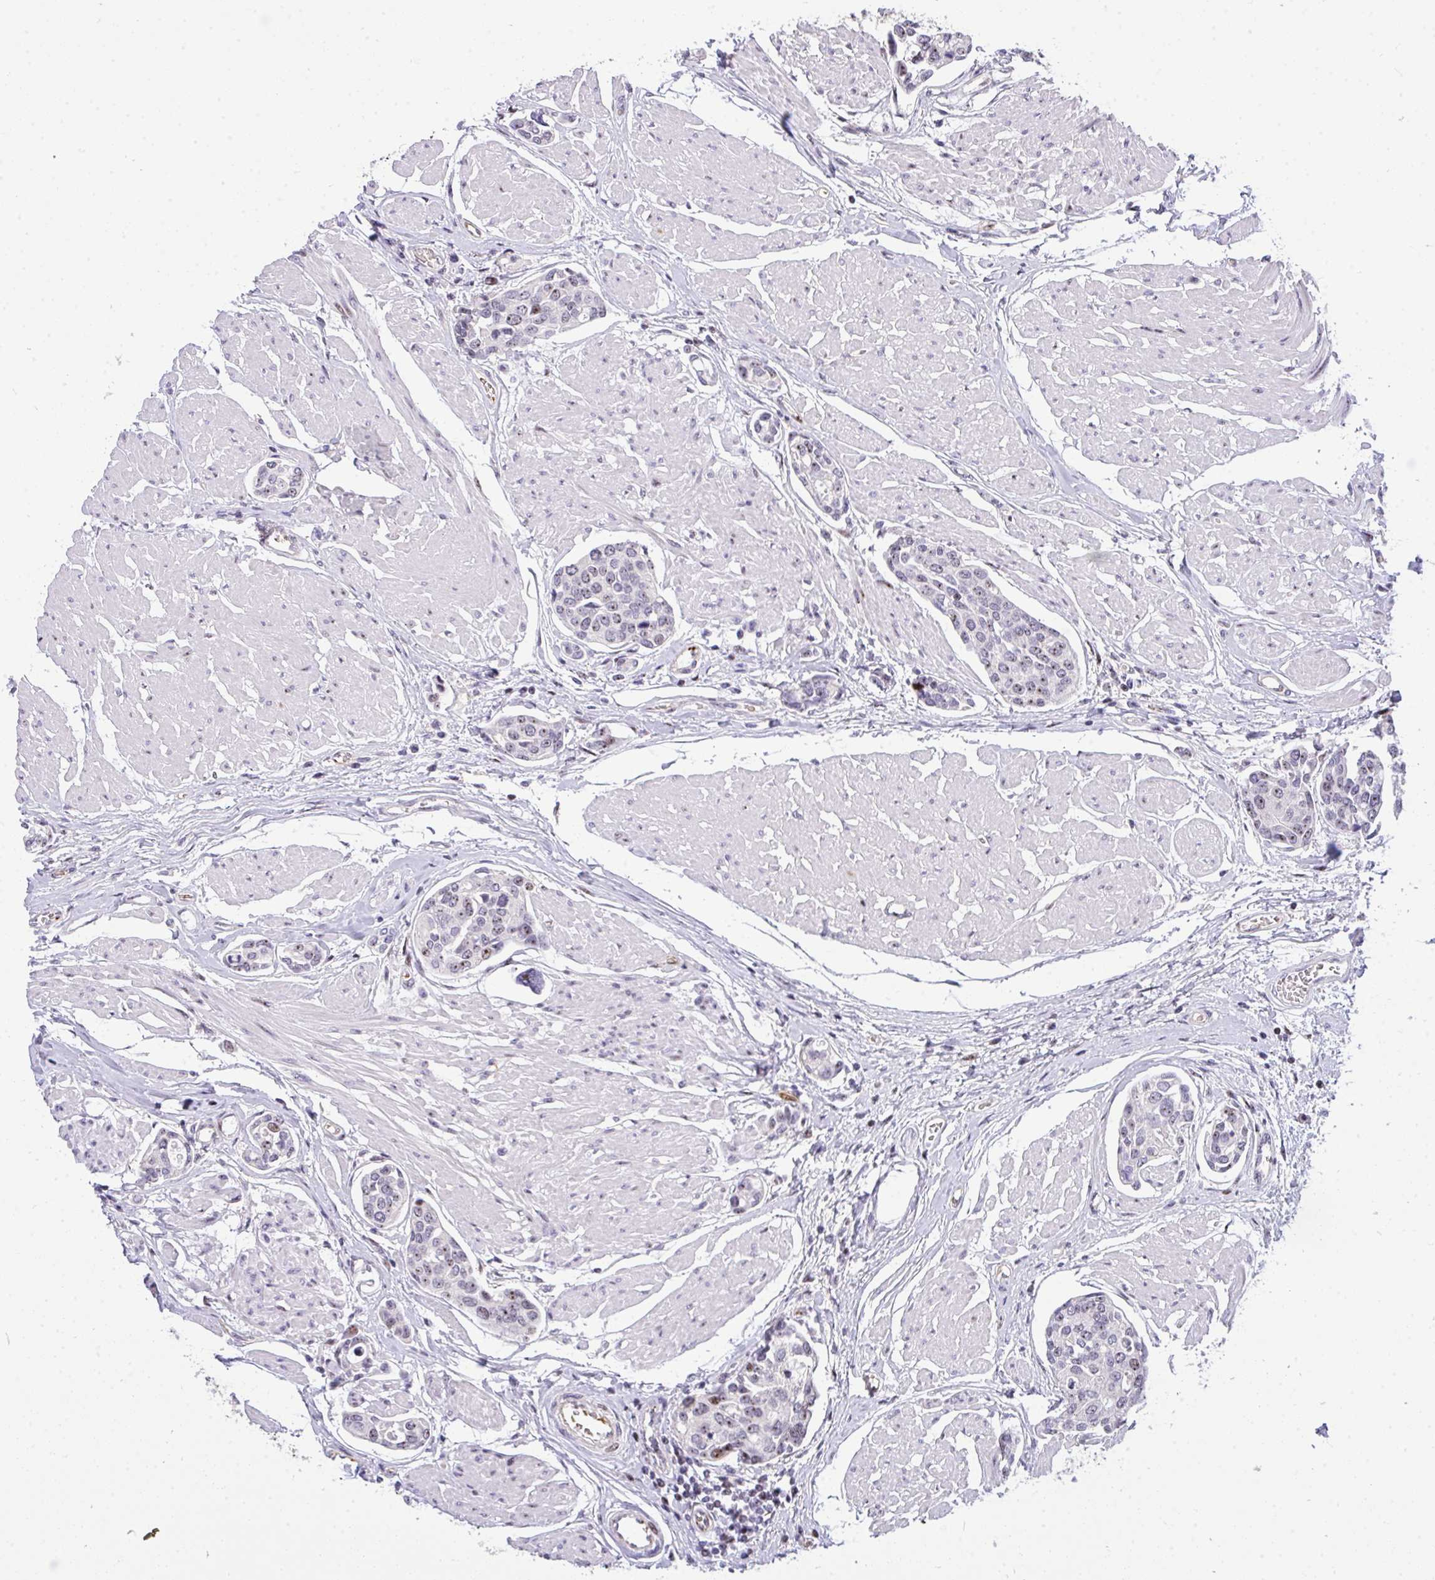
{"staining": {"intensity": "weak", "quantity": "25%-75%", "location": "nuclear"}, "tissue": "urothelial cancer", "cell_type": "Tumor cells", "image_type": "cancer", "snomed": [{"axis": "morphology", "description": "Urothelial carcinoma, High grade"}, {"axis": "topography", "description": "Urinary bladder"}], "caption": "A brown stain labels weak nuclear expression of a protein in urothelial carcinoma (high-grade) tumor cells.", "gene": "PLPPR3", "patient": {"sex": "male", "age": 78}}